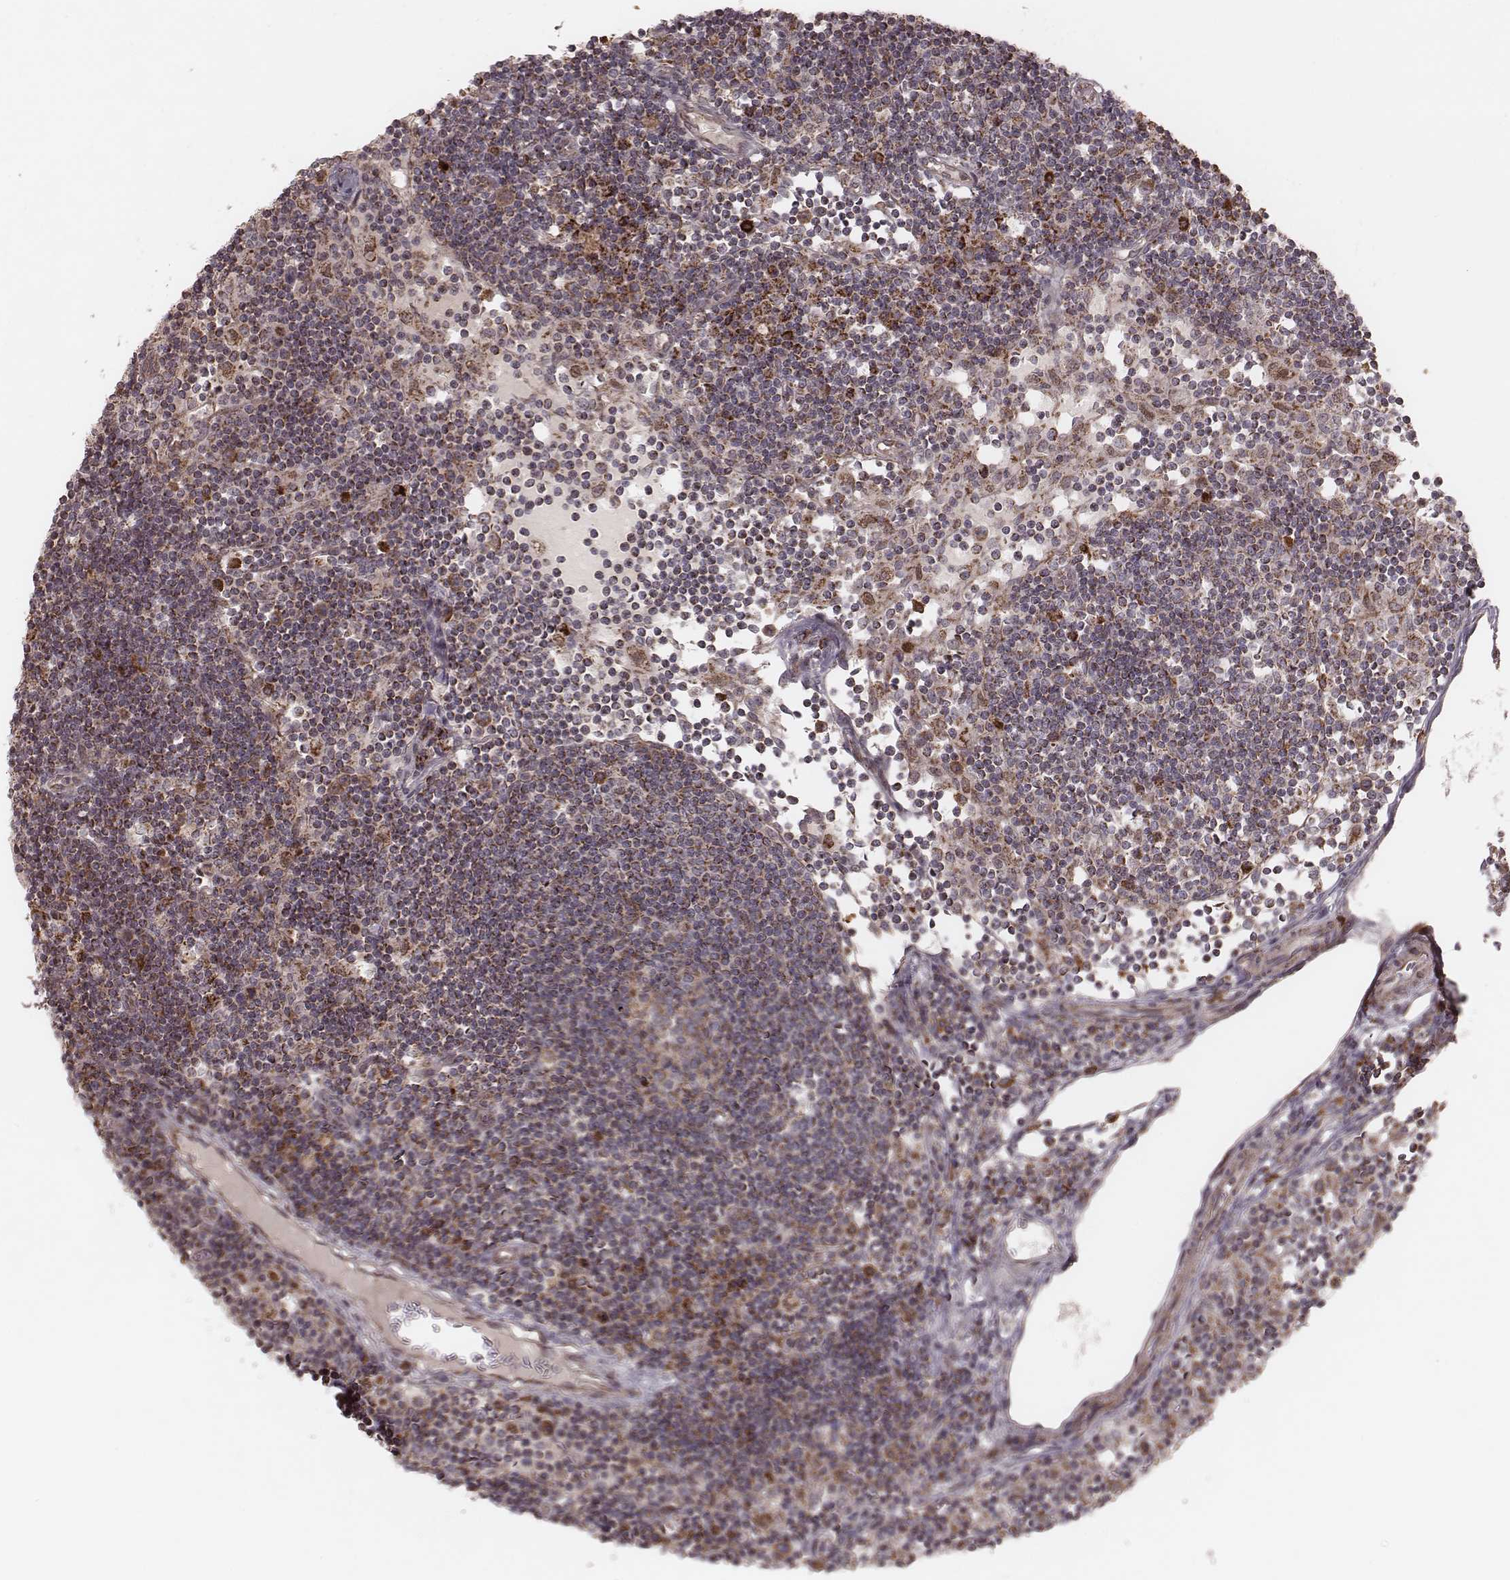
{"staining": {"intensity": "moderate", "quantity": ">75%", "location": "cytoplasmic/membranous"}, "tissue": "lymph node", "cell_type": "Germinal center cells", "image_type": "normal", "snomed": [{"axis": "morphology", "description": "Normal tissue, NOS"}, {"axis": "topography", "description": "Lymph node"}], "caption": "The micrograph displays staining of normal lymph node, revealing moderate cytoplasmic/membranous protein expression (brown color) within germinal center cells. The protein is stained brown, and the nuclei are stained in blue (DAB (3,3'-diaminobenzidine) IHC with brightfield microscopy, high magnification).", "gene": "NDUFA7", "patient": {"sex": "female", "age": 72}}